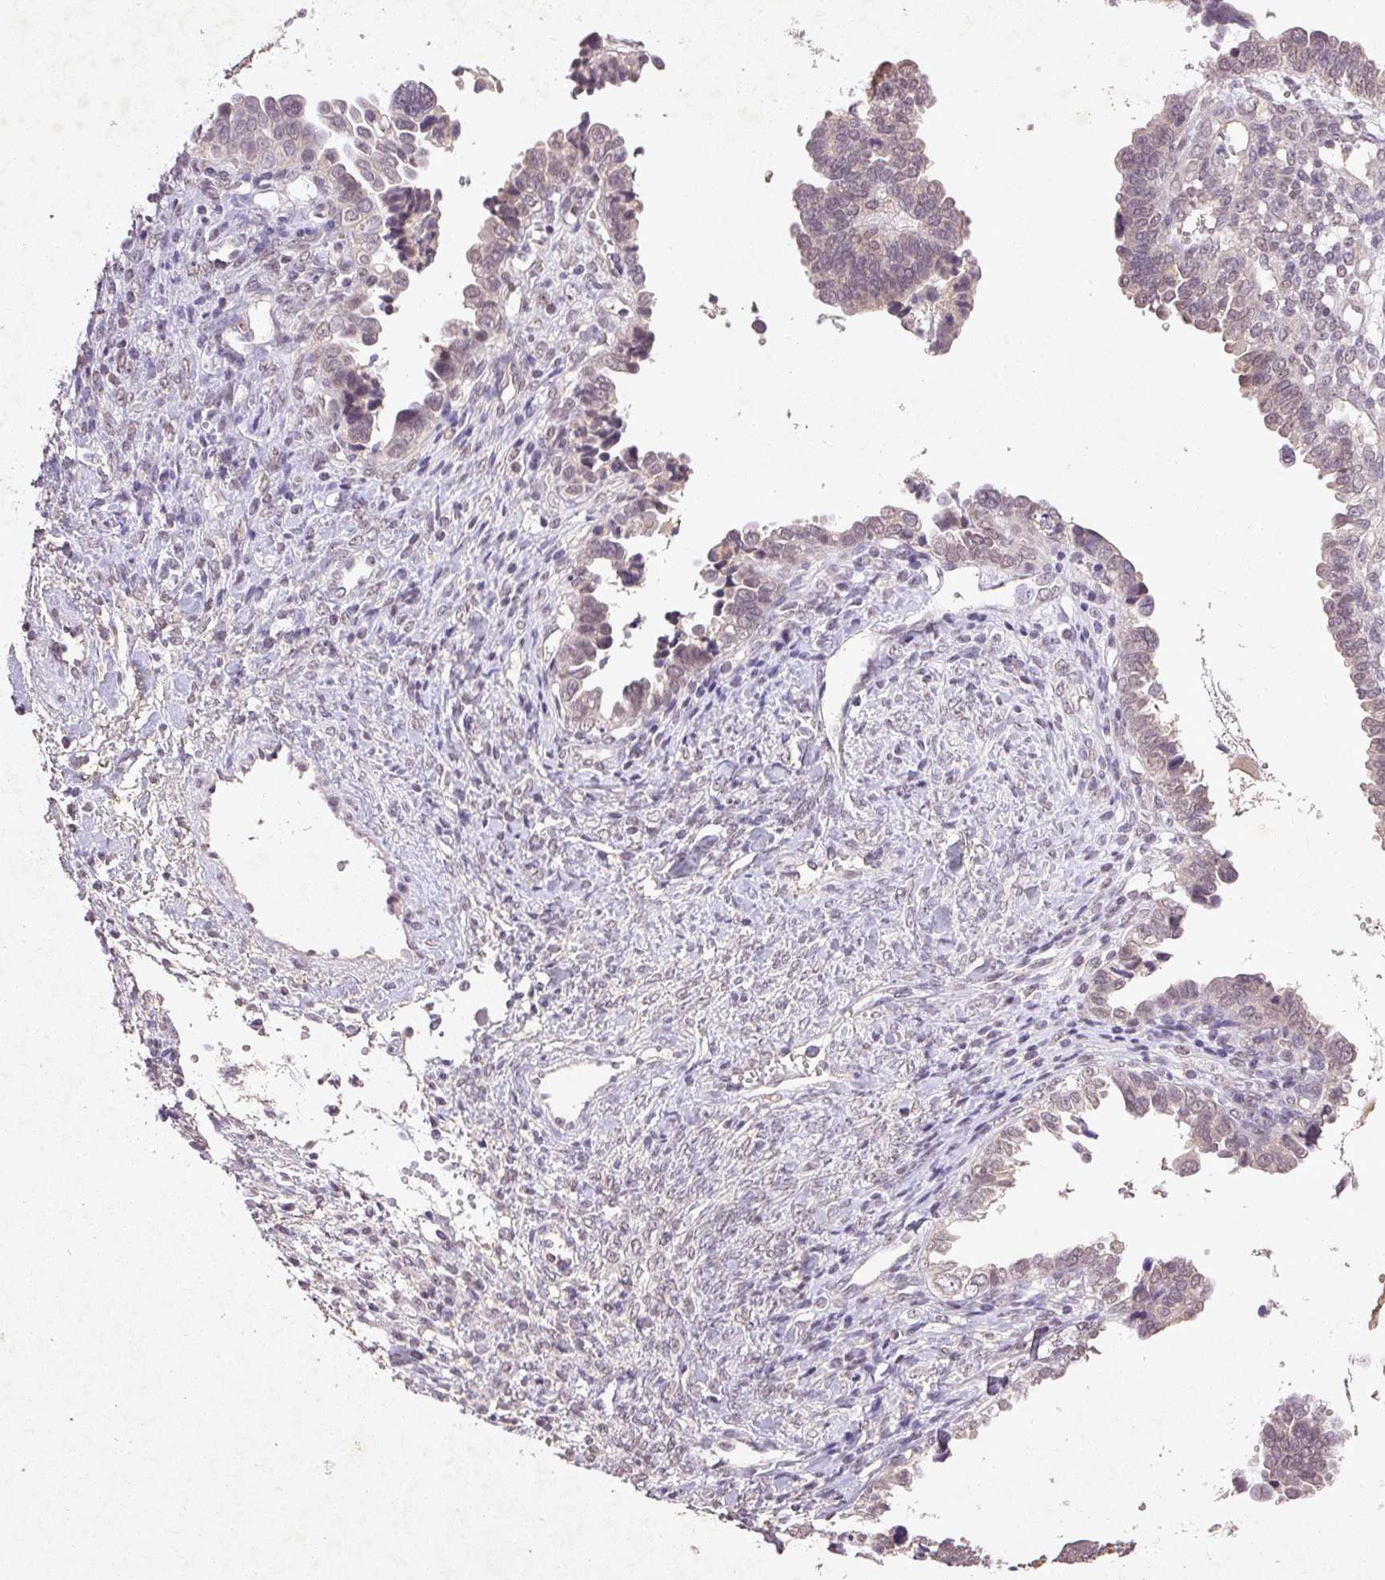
{"staining": {"intensity": "weak", "quantity": "<25%", "location": "nuclear"}, "tissue": "ovarian cancer", "cell_type": "Tumor cells", "image_type": "cancer", "snomed": [{"axis": "morphology", "description": "Cystadenocarcinoma, serous, NOS"}, {"axis": "topography", "description": "Ovary"}], "caption": "A histopathology image of human ovarian cancer (serous cystadenocarcinoma) is negative for staining in tumor cells.", "gene": "FAM168B", "patient": {"sex": "female", "age": 51}}